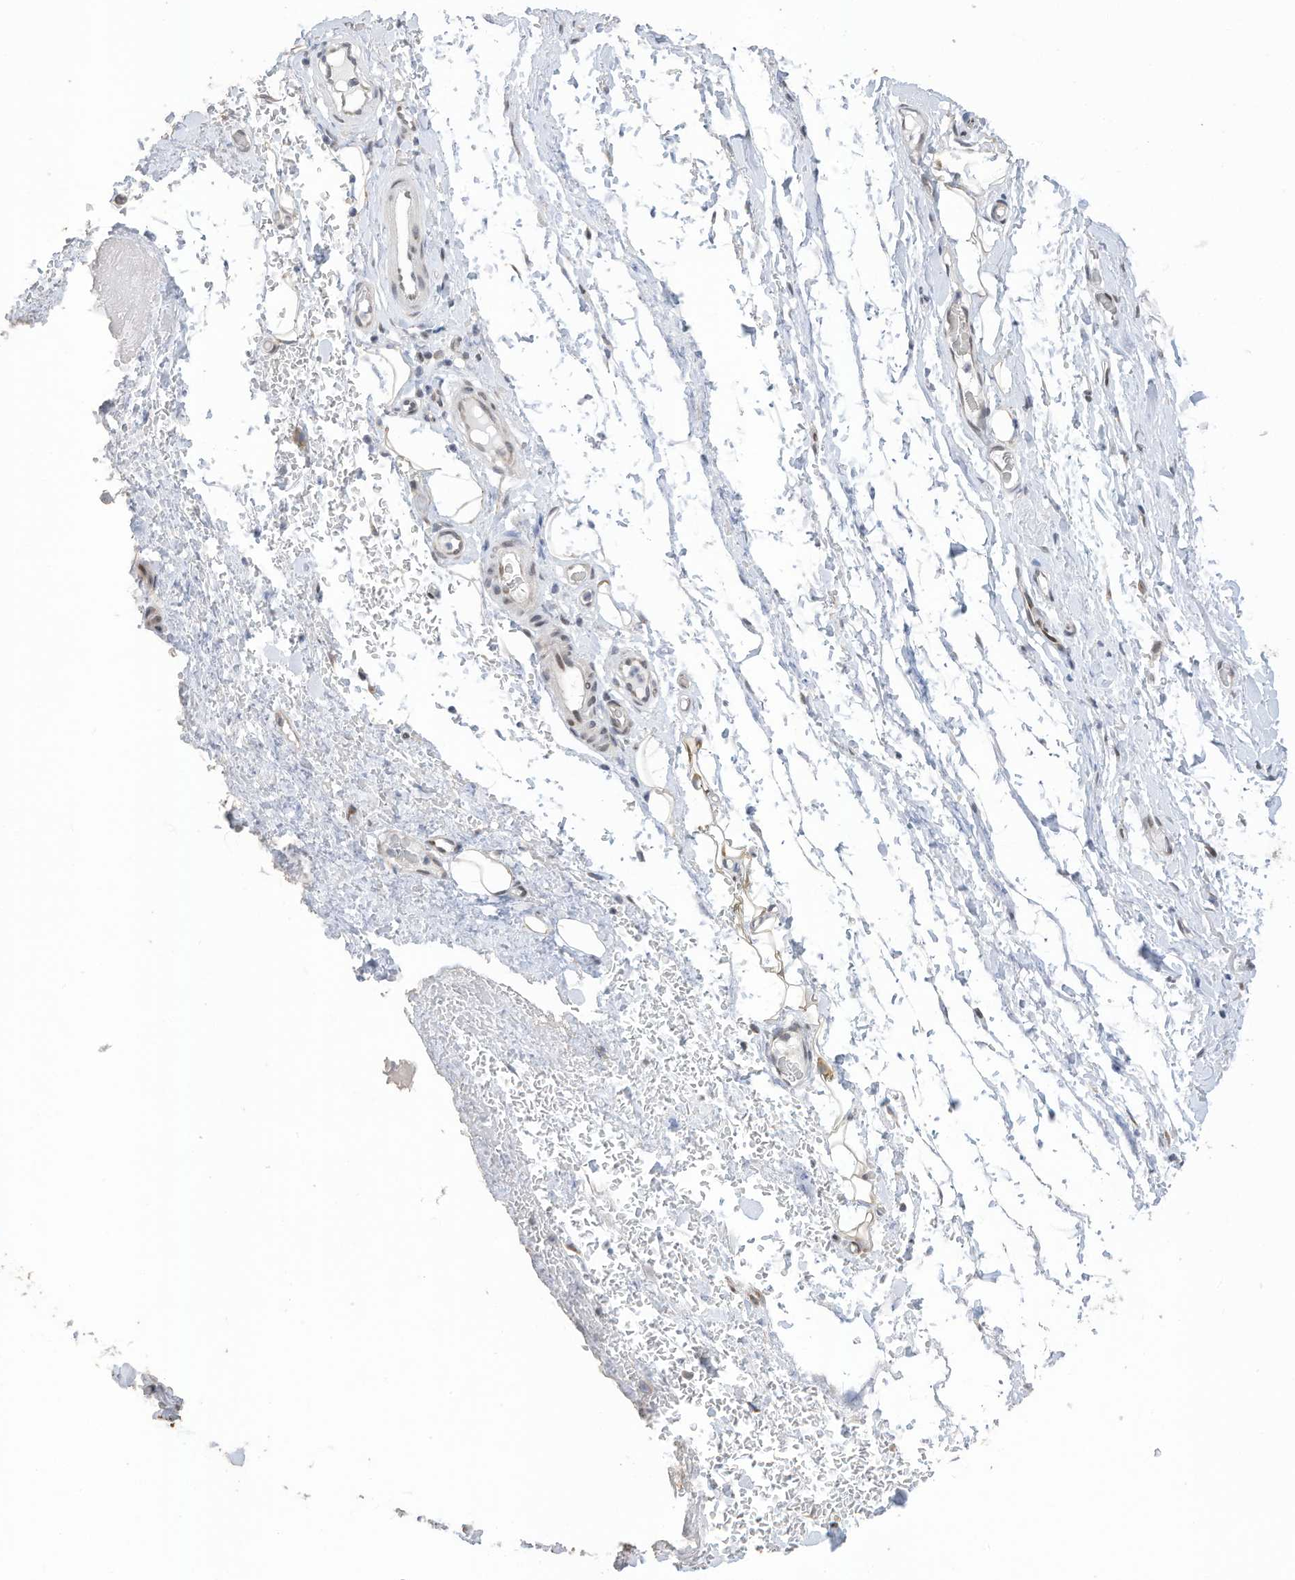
{"staining": {"intensity": "weak", "quantity": "25%-75%", "location": "nuclear"}, "tissue": "adipose tissue", "cell_type": "Adipocytes", "image_type": "normal", "snomed": [{"axis": "morphology", "description": "Normal tissue, NOS"}, {"axis": "morphology", "description": "Adenocarcinoma, NOS"}, {"axis": "topography", "description": "Stomach, upper"}, {"axis": "topography", "description": "Peripheral nerve tissue"}], "caption": "DAB immunohistochemical staining of normal adipose tissue shows weak nuclear protein staining in about 25%-75% of adipocytes.", "gene": "RABL3", "patient": {"sex": "male", "age": 62}}